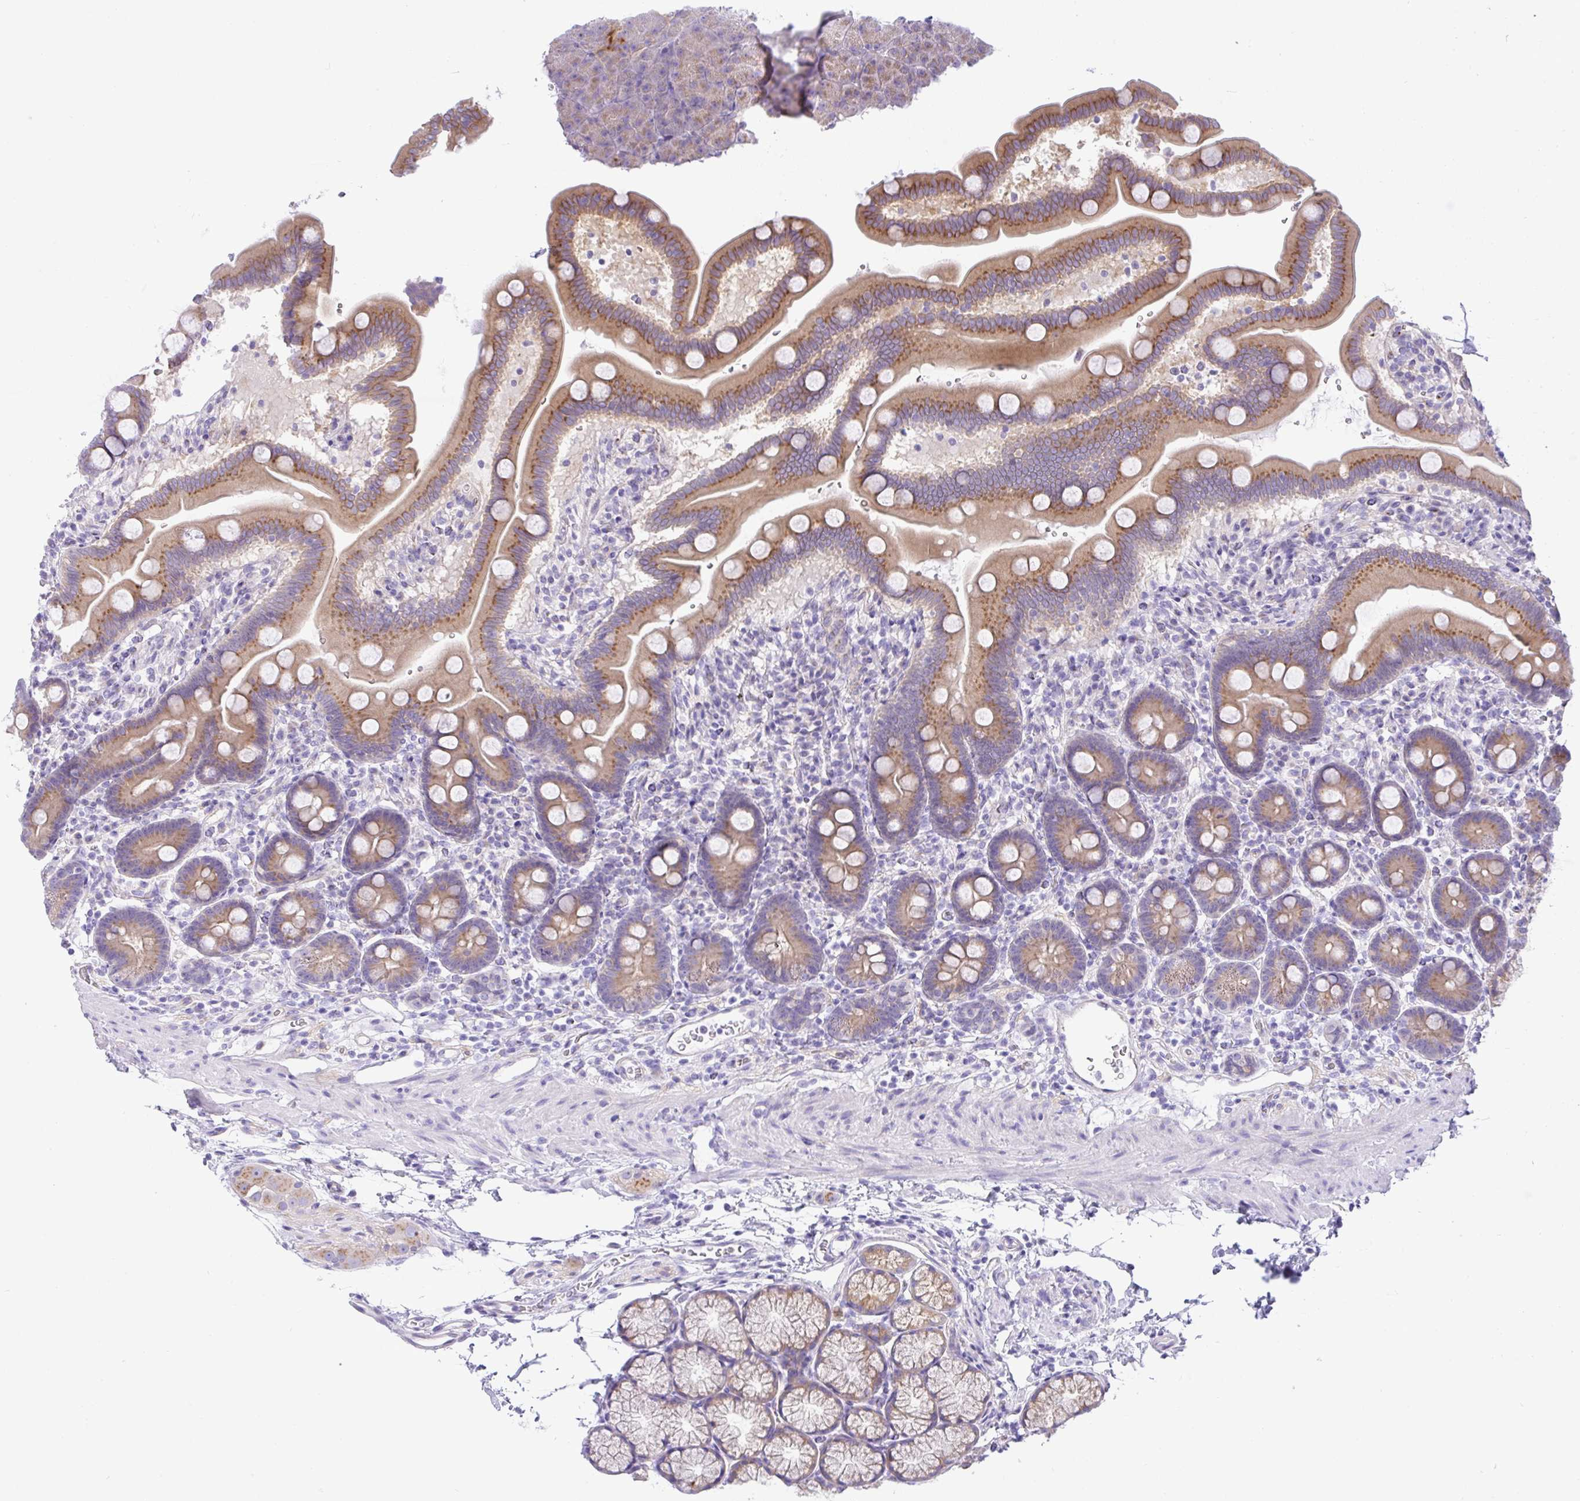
{"staining": {"intensity": "moderate", "quantity": ">75%", "location": "cytoplasmic/membranous"}, "tissue": "duodenum", "cell_type": "Glandular cells", "image_type": "normal", "snomed": [{"axis": "morphology", "description": "Normal tissue, NOS"}, {"axis": "topography", "description": "Duodenum"}], "caption": "A histopathology image of duodenum stained for a protein displays moderate cytoplasmic/membranous brown staining in glandular cells.", "gene": "FAM177A1", "patient": {"sex": "male", "age": 59}}